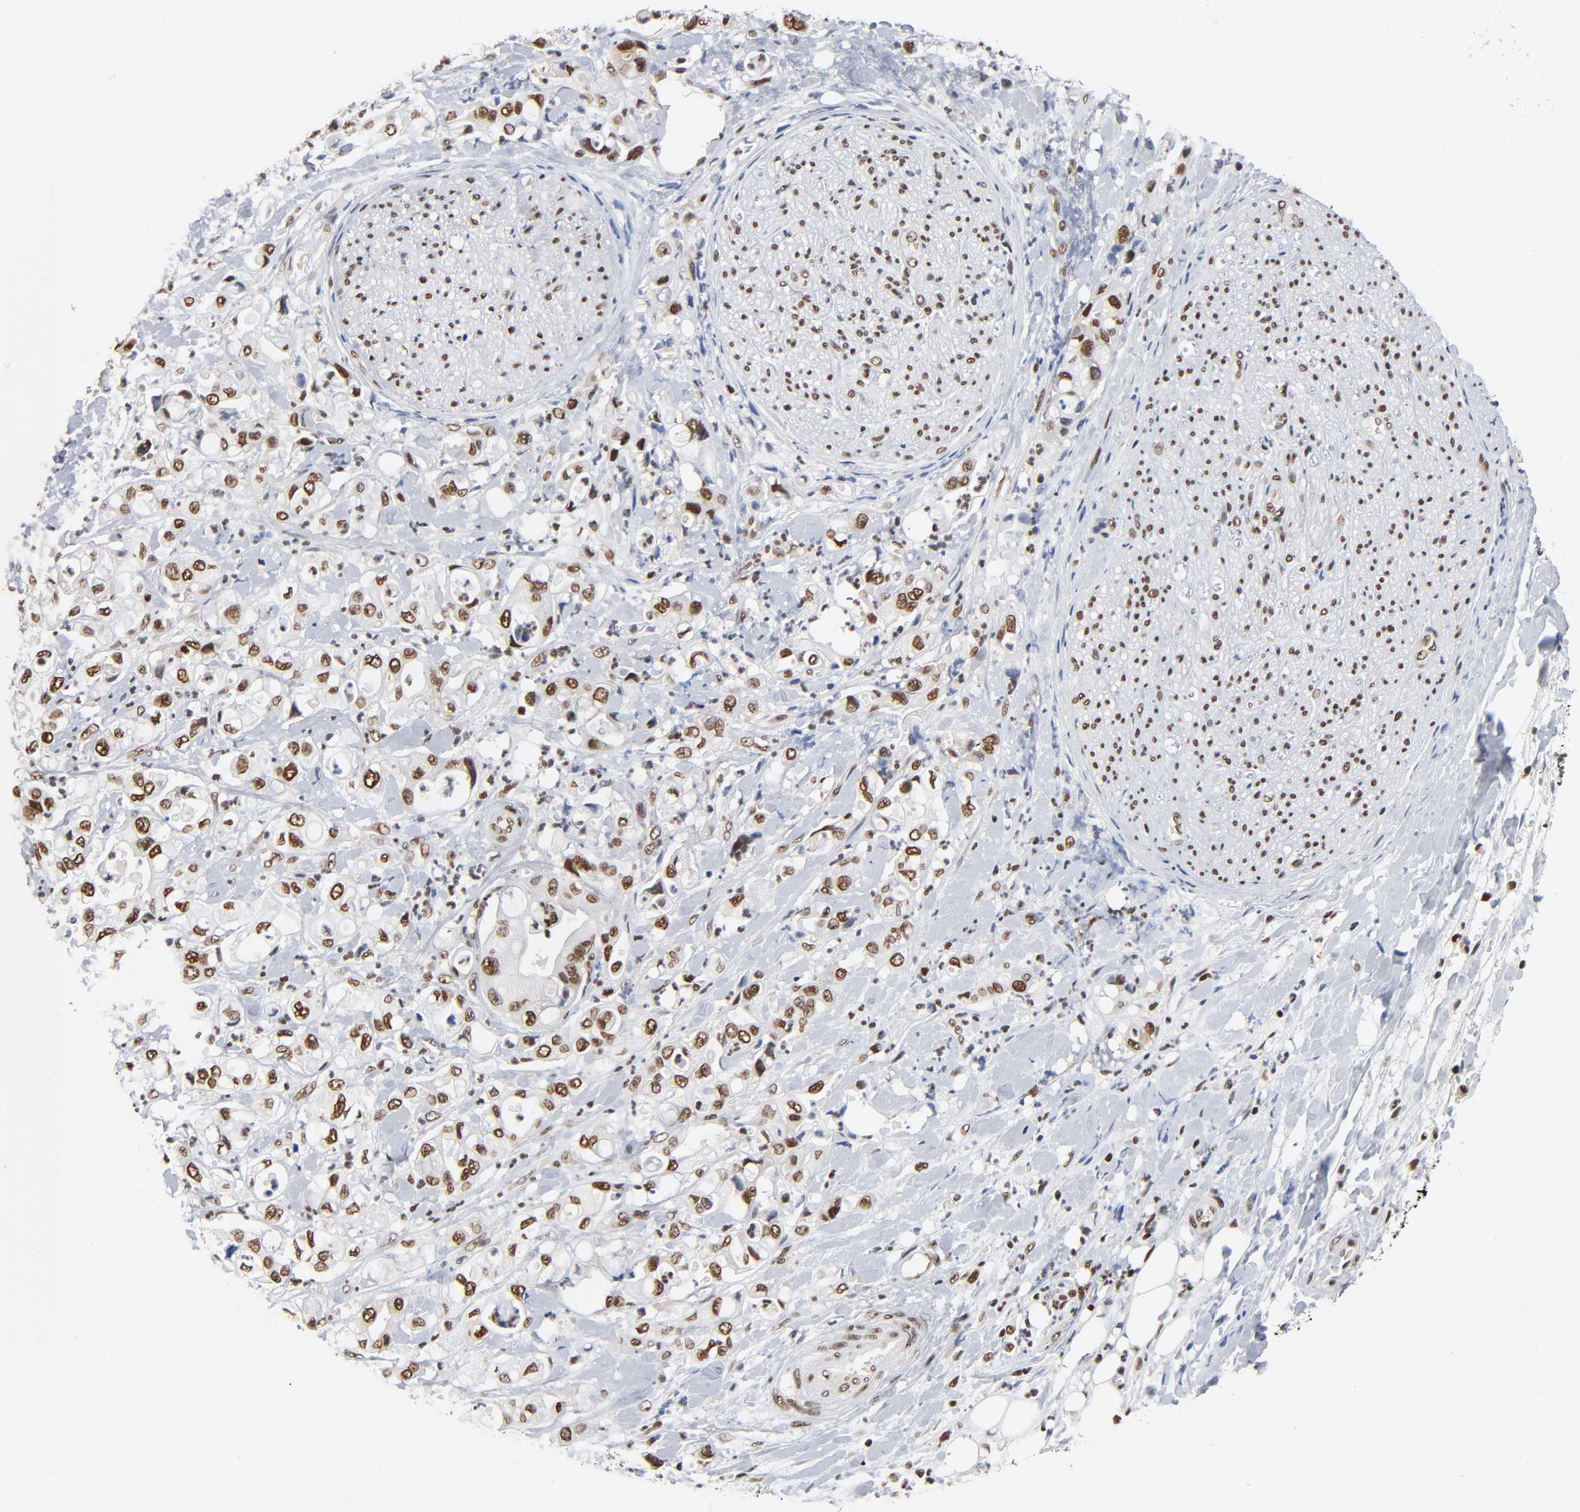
{"staining": {"intensity": "strong", "quantity": ">75%", "location": "nuclear"}, "tissue": "pancreatic cancer", "cell_type": "Tumor cells", "image_type": "cancer", "snomed": [{"axis": "morphology", "description": "Adenocarcinoma, NOS"}, {"axis": "topography", "description": "Pancreas"}], "caption": "Immunohistochemistry (IHC) histopathology image of neoplastic tissue: pancreatic cancer (adenocarcinoma) stained using IHC displays high levels of strong protein expression localized specifically in the nuclear of tumor cells, appearing as a nuclear brown color.", "gene": "ILKAP", "patient": {"sex": "male", "age": 70}}